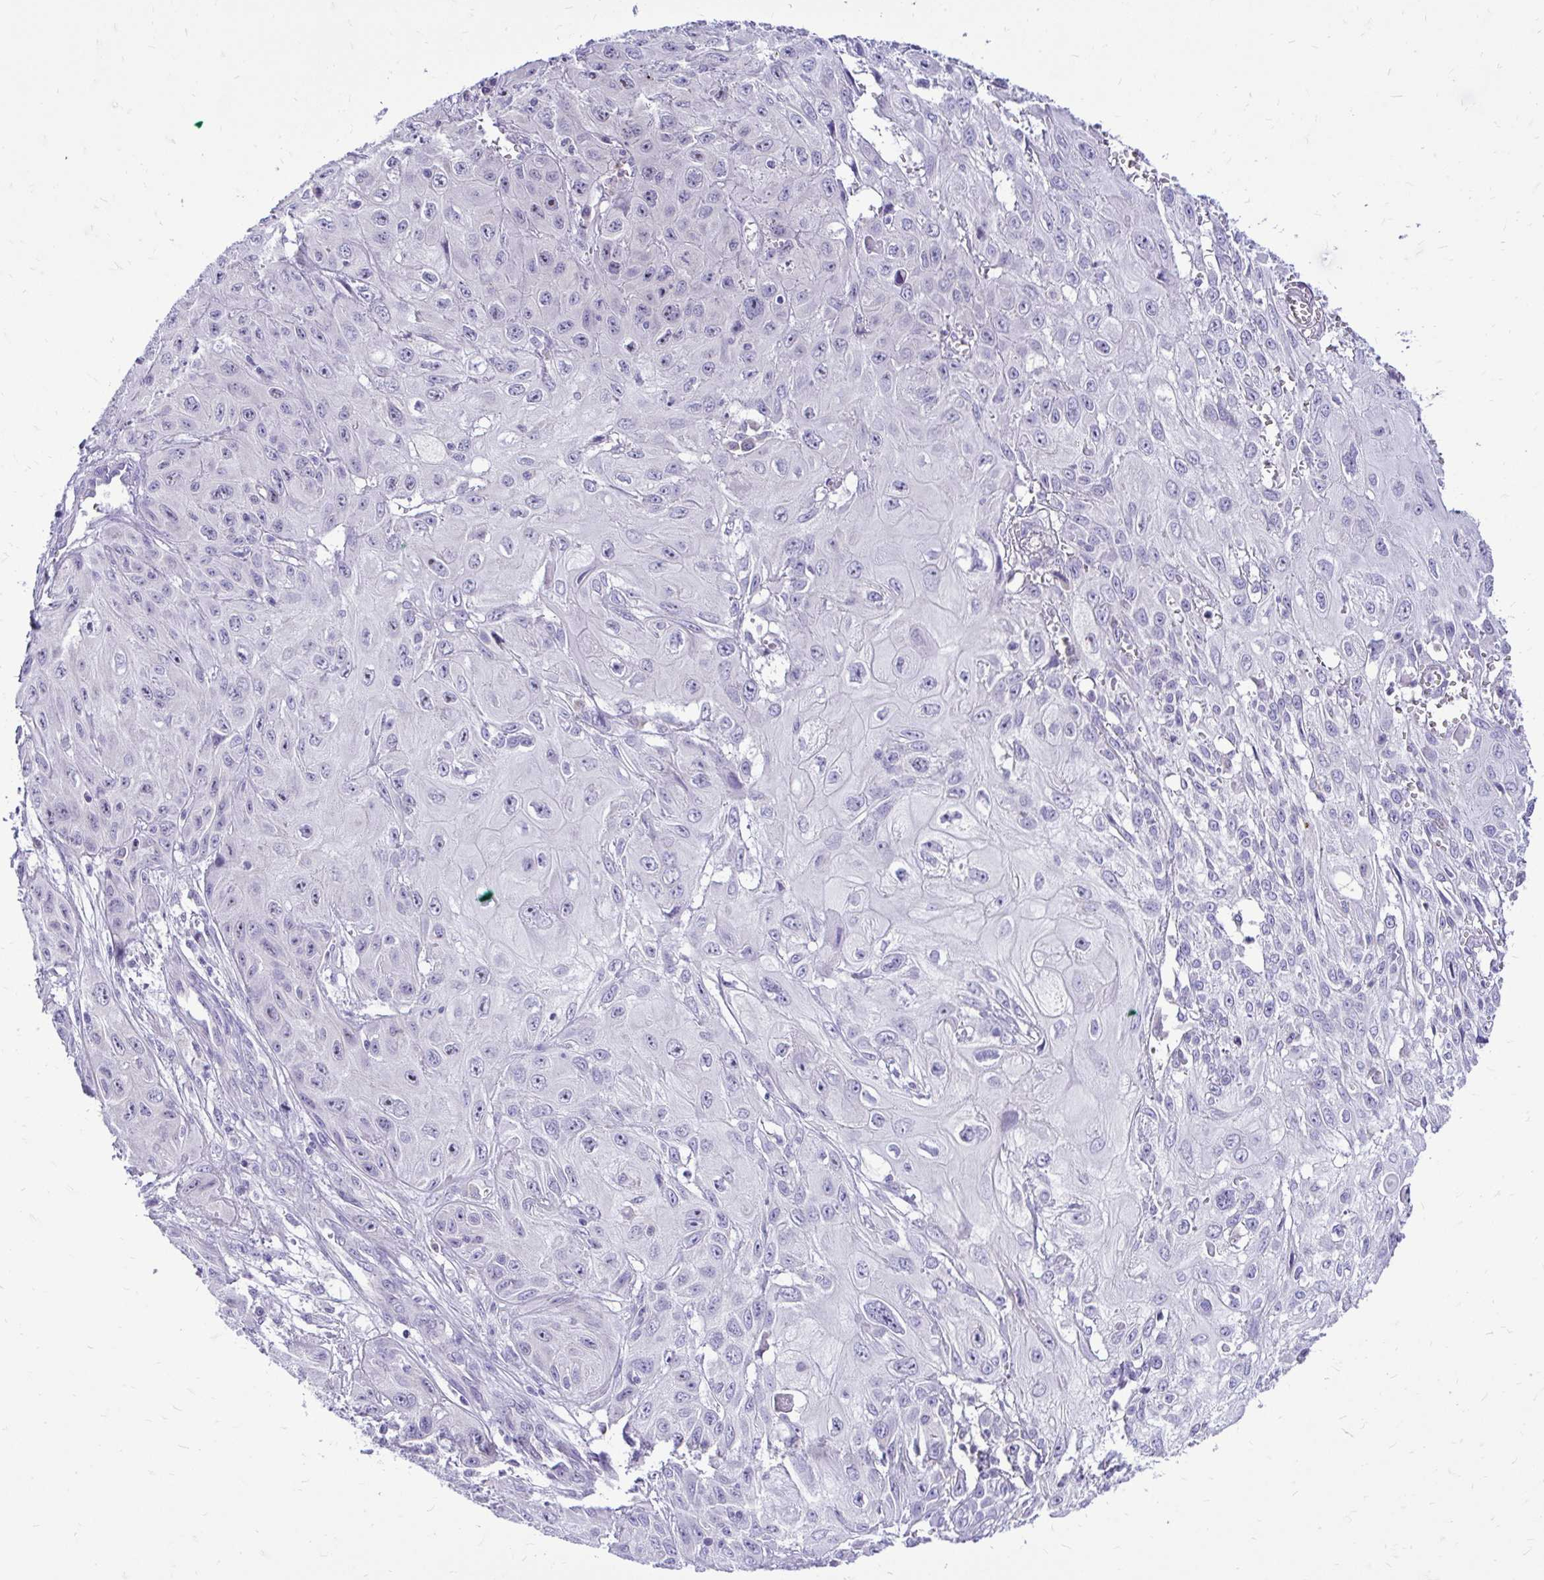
{"staining": {"intensity": "moderate", "quantity": "<25%", "location": "nuclear"}, "tissue": "skin cancer", "cell_type": "Tumor cells", "image_type": "cancer", "snomed": [{"axis": "morphology", "description": "Squamous cell carcinoma, NOS"}, {"axis": "topography", "description": "Skin"}, {"axis": "topography", "description": "Vulva"}], "caption": "Immunohistochemistry (IHC) of human squamous cell carcinoma (skin) displays low levels of moderate nuclear expression in about <25% of tumor cells. Ihc stains the protein in brown and the nuclei are stained blue.", "gene": "NIFK", "patient": {"sex": "female", "age": 71}}